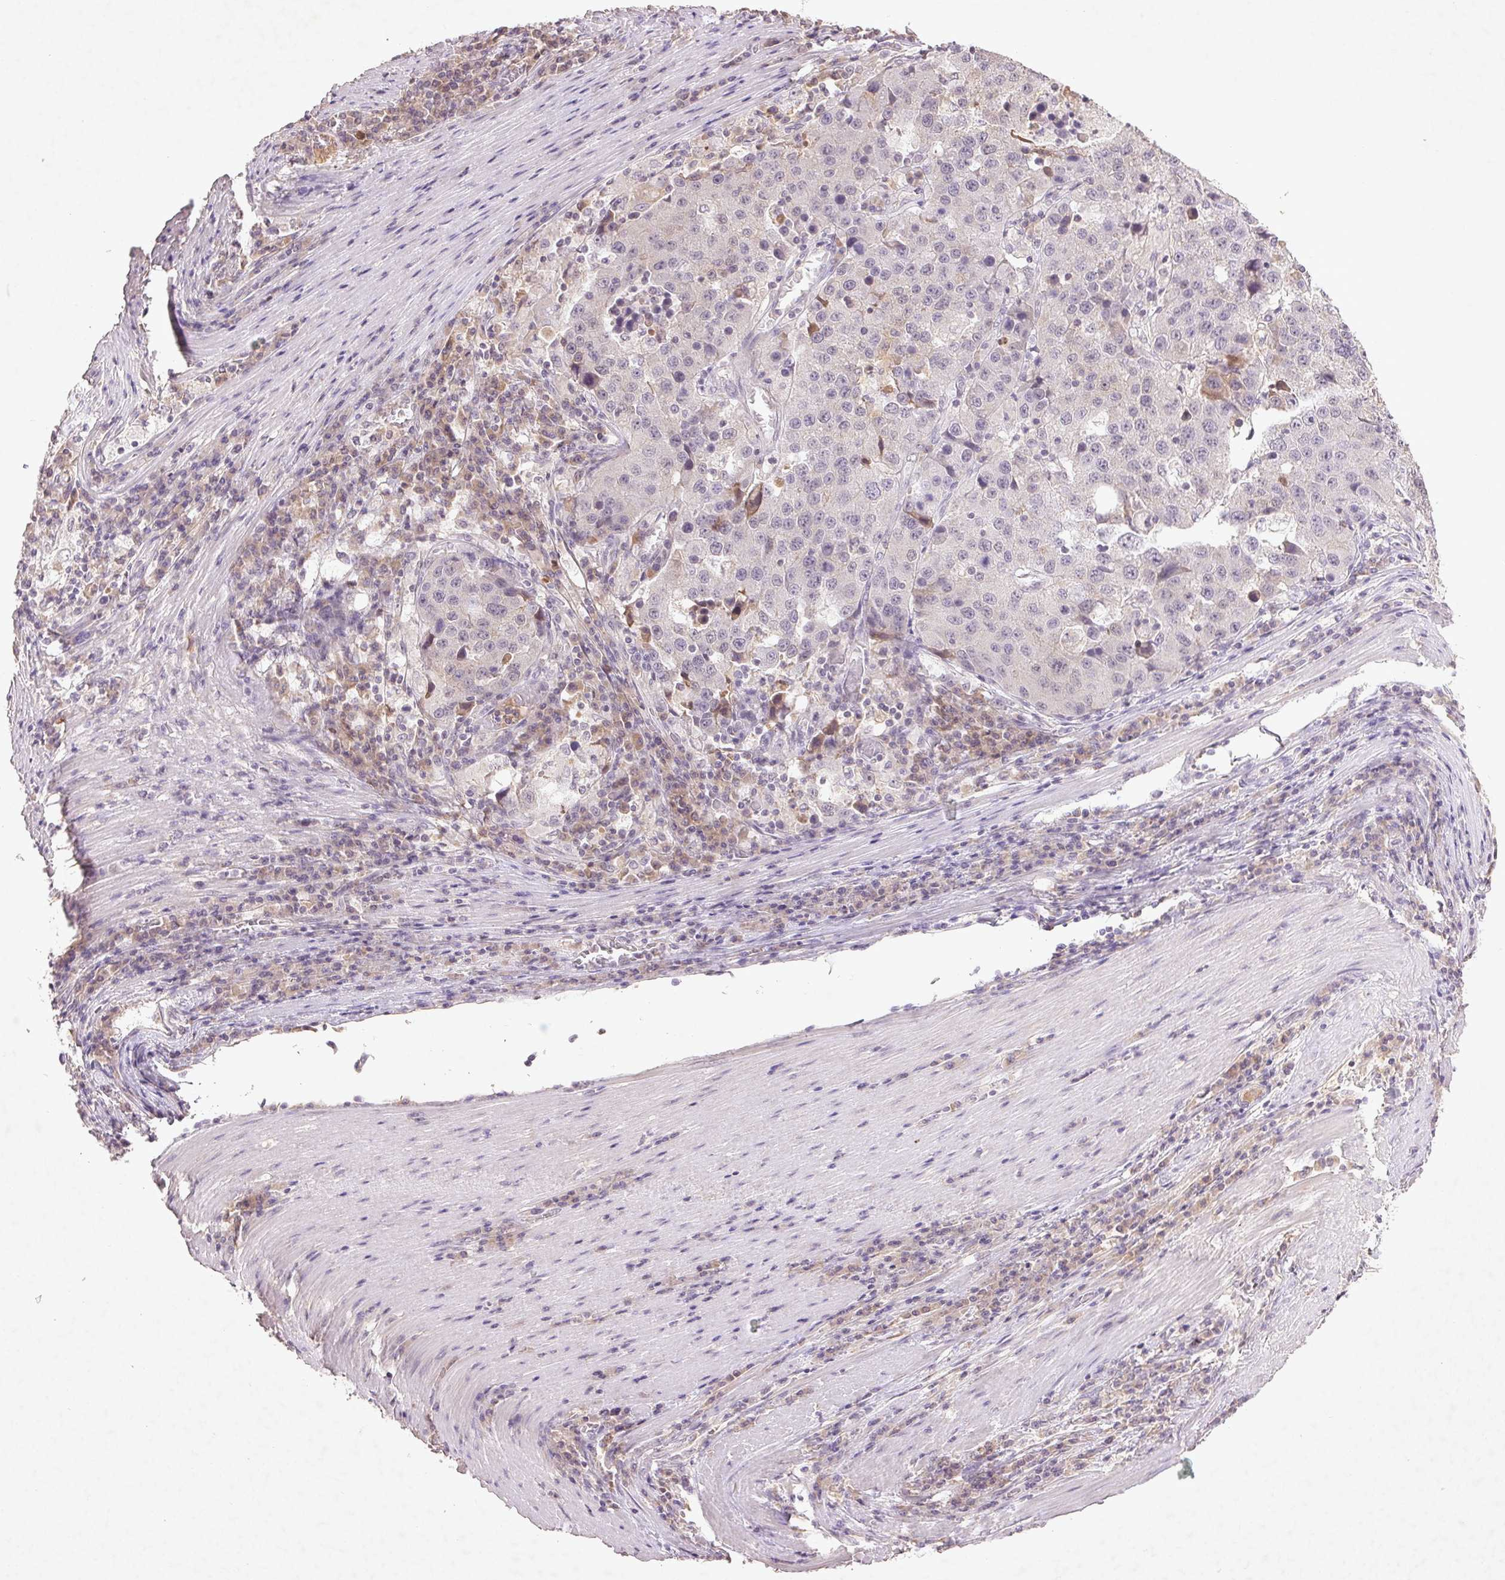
{"staining": {"intensity": "negative", "quantity": "none", "location": "none"}, "tissue": "stomach cancer", "cell_type": "Tumor cells", "image_type": "cancer", "snomed": [{"axis": "morphology", "description": "Adenocarcinoma, NOS"}, {"axis": "topography", "description": "Stomach"}], "caption": "Protein analysis of adenocarcinoma (stomach) demonstrates no significant expression in tumor cells.", "gene": "FAM168B", "patient": {"sex": "male", "age": 71}}